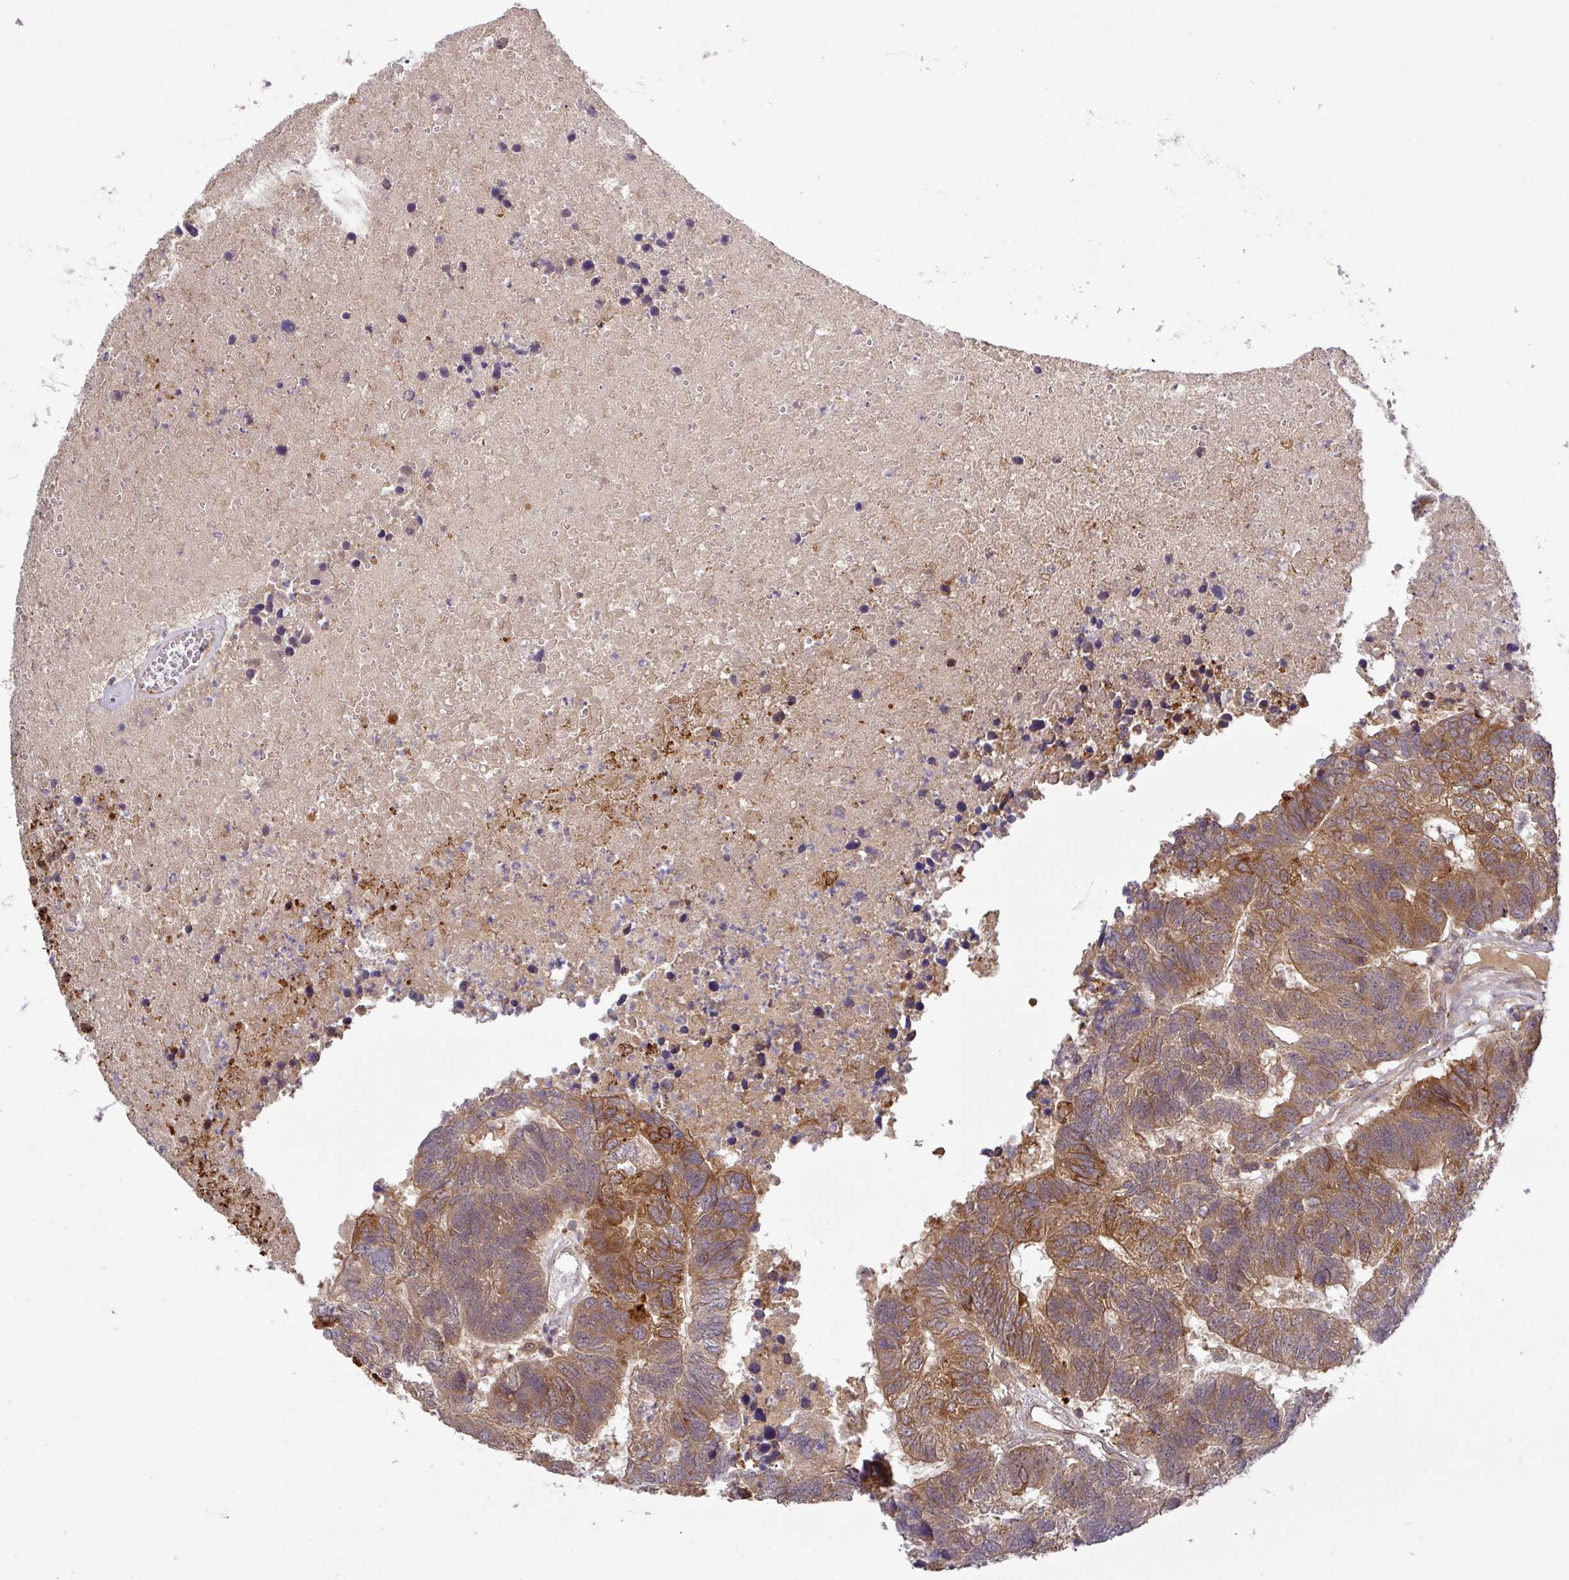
{"staining": {"intensity": "moderate", "quantity": ">75%", "location": "cytoplasmic/membranous"}, "tissue": "colorectal cancer", "cell_type": "Tumor cells", "image_type": "cancer", "snomed": [{"axis": "morphology", "description": "Adenocarcinoma, NOS"}, {"axis": "topography", "description": "Colon"}], "caption": "Protein expression analysis of colorectal cancer shows moderate cytoplasmic/membranous staining in about >75% of tumor cells.", "gene": "CCDC121", "patient": {"sex": "female", "age": 48}}